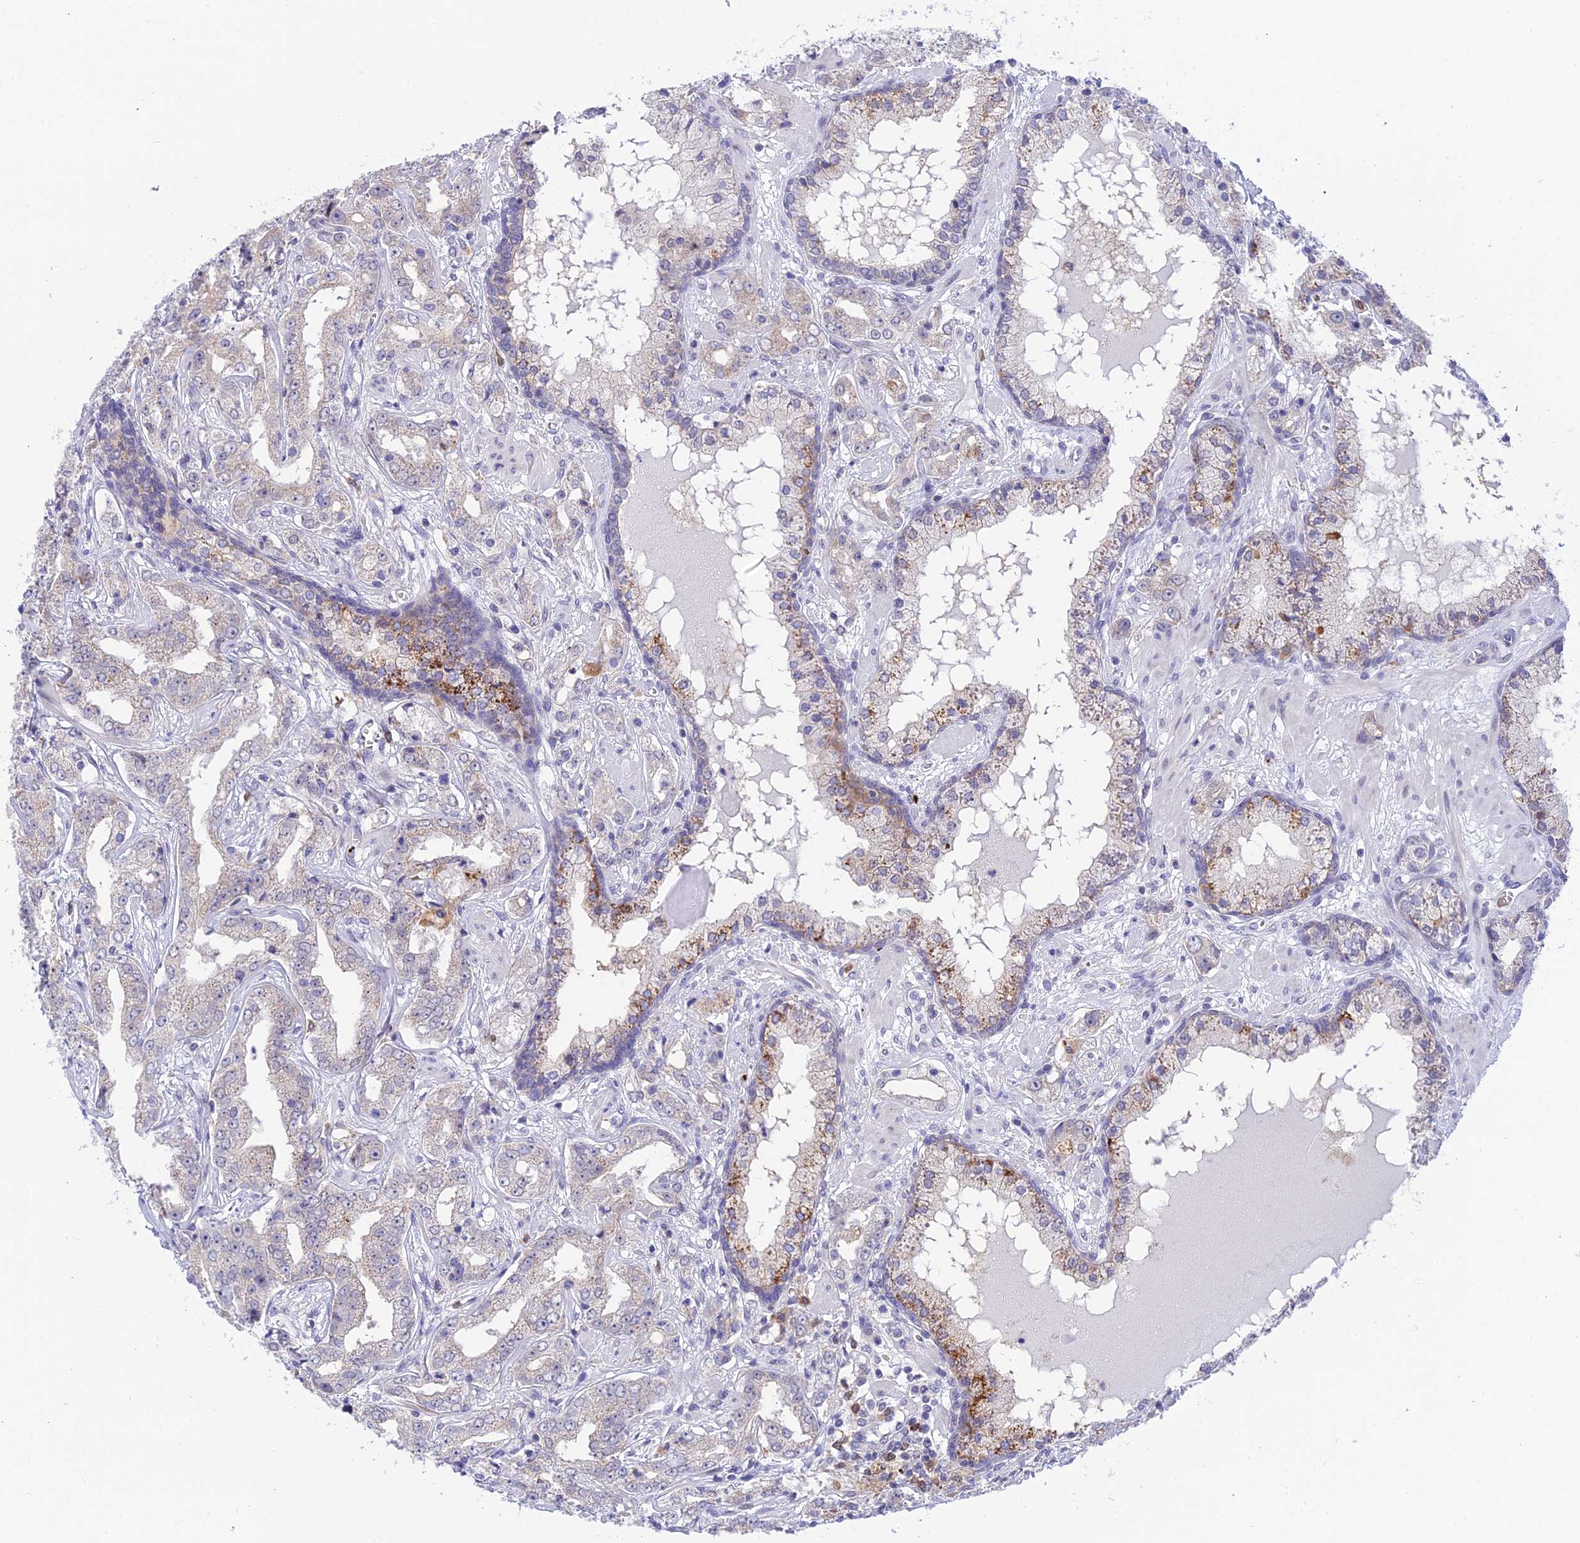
{"staining": {"intensity": "moderate", "quantity": "<25%", "location": "cytoplasmic/membranous"}, "tissue": "prostate cancer", "cell_type": "Tumor cells", "image_type": "cancer", "snomed": [{"axis": "morphology", "description": "Adenocarcinoma, High grade"}, {"axis": "topography", "description": "Prostate"}], "caption": "IHC of human prostate cancer (adenocarcinoma (high-grade)) shows low levels of moderate cytoplasmic/membranous expression in about <25% of tumor cells. Immunohistochemistry (ihc) stains the protein of interest in brown and the nuclei are stained blue.", "gene": "KCTD14", "patient": {"sex": "male", "age": 63}}